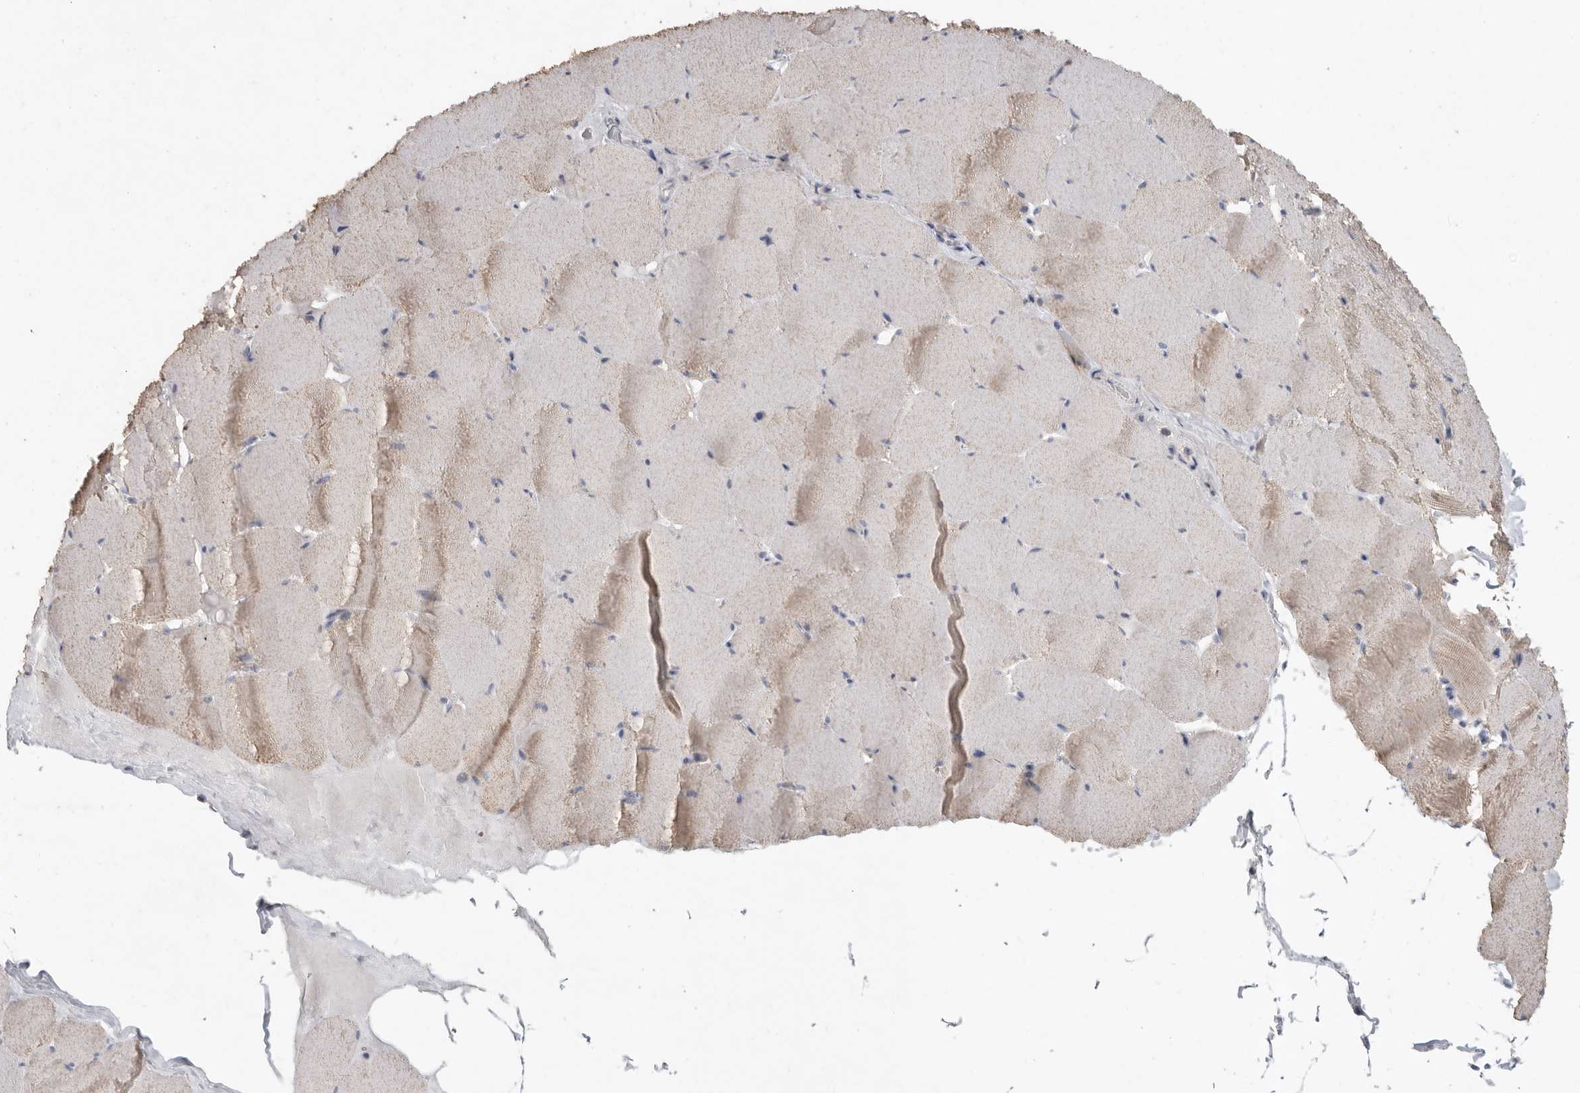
{"staining": {"intensity": "weak", "quantity": "25%-75%", "location": "cytoplasmic/membranous"}, "tissue": "skeletal muscle", "cell_type": "Myocytes", "image_type": "normal", "snomed": [{"axis": "morphology", "description": "Normal tissue, NOS"}, {"axis": "topography", "description": "Skeletal muscle"}], "caption": "This micrograph exhibits benign skeletal muscle stained with immunohistochemistry to label a protein in brown. The cytoplasmic/membranous of myocytes show weak positivity for the protein. Nuclei are counter-stained blue.", "gene": "REG4", "patient": {"sex": "male", "age": 62}}